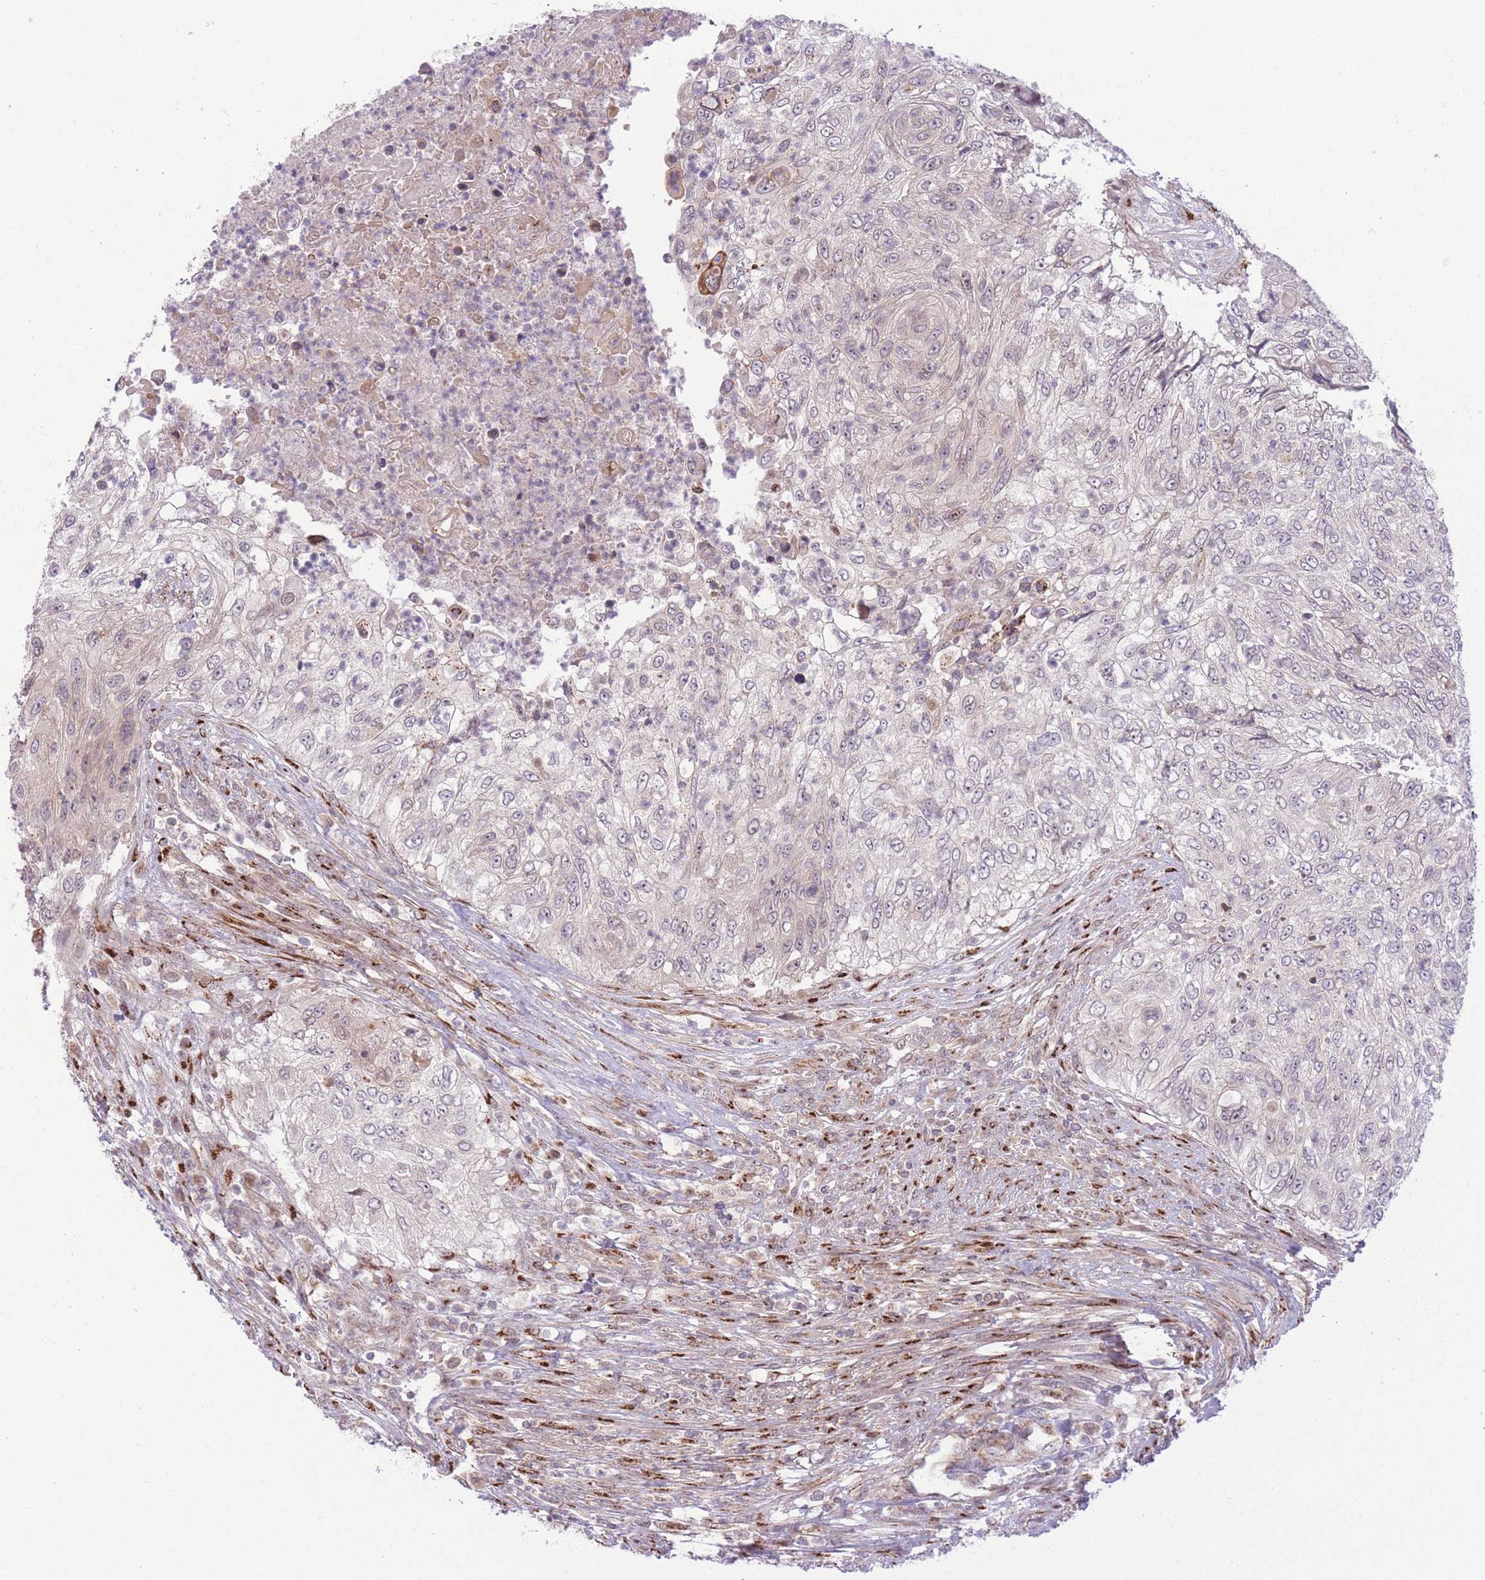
{"staining": {"intensity": "negative", "quantity": "none", "location": "none"}, "tissue": "urothelial cancer", "cell_type": "Tumor cells", "image_type": "cancer", "snomed": [{"axis": "morphology", "description": "Urothelial carcinoma, High grade"}, {"axis": "topography", "description": "Urinary bladder"}], "caption": "Immunohistochemical staining of human urothelial cancer shows no significant staining in tumor cells.", "gene": "ZBED5", "patient": {"sex": "female", "age": 60}}